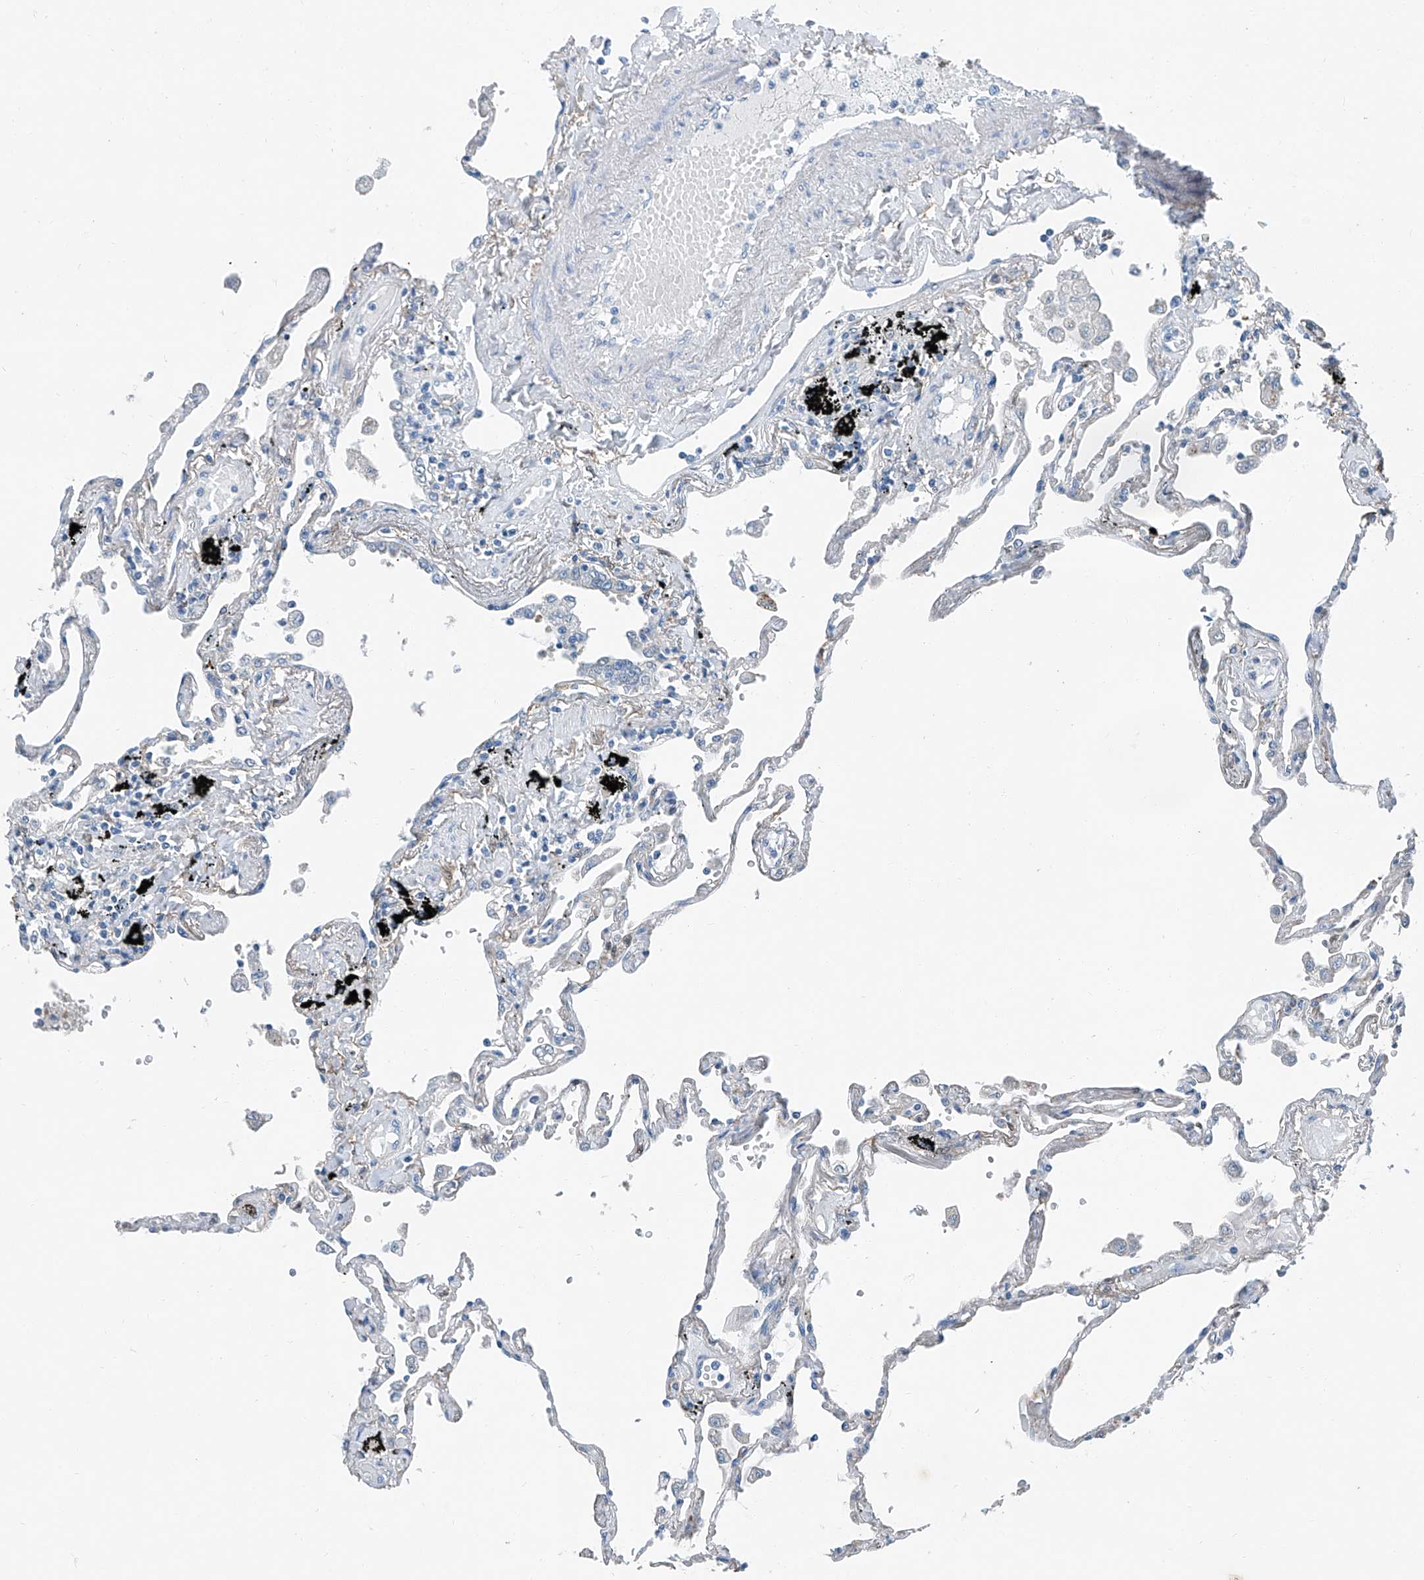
{"staining": {"intensity": "weak", "quantity": "<25%", "location": "cytoplasmic/membranous"}, "tissue": "lung", "cell_type": "Alveolar cells", "image_type": "normal", "snomed": [{"axis": "morphology", "description": "Normal tissue, NOS"}, {"axis": "topography", "description": "Lung"}], "caption": "Alveolar cells are negative for protein expression in benign human lung. Brightfield microscopy of immunohistochemistry (IHC) stained with DAB (brown) and hematoxylin (blue), captured at high magnification.", "gene": "MDGA1", "patient": {"sex": "female", "age": 67}}